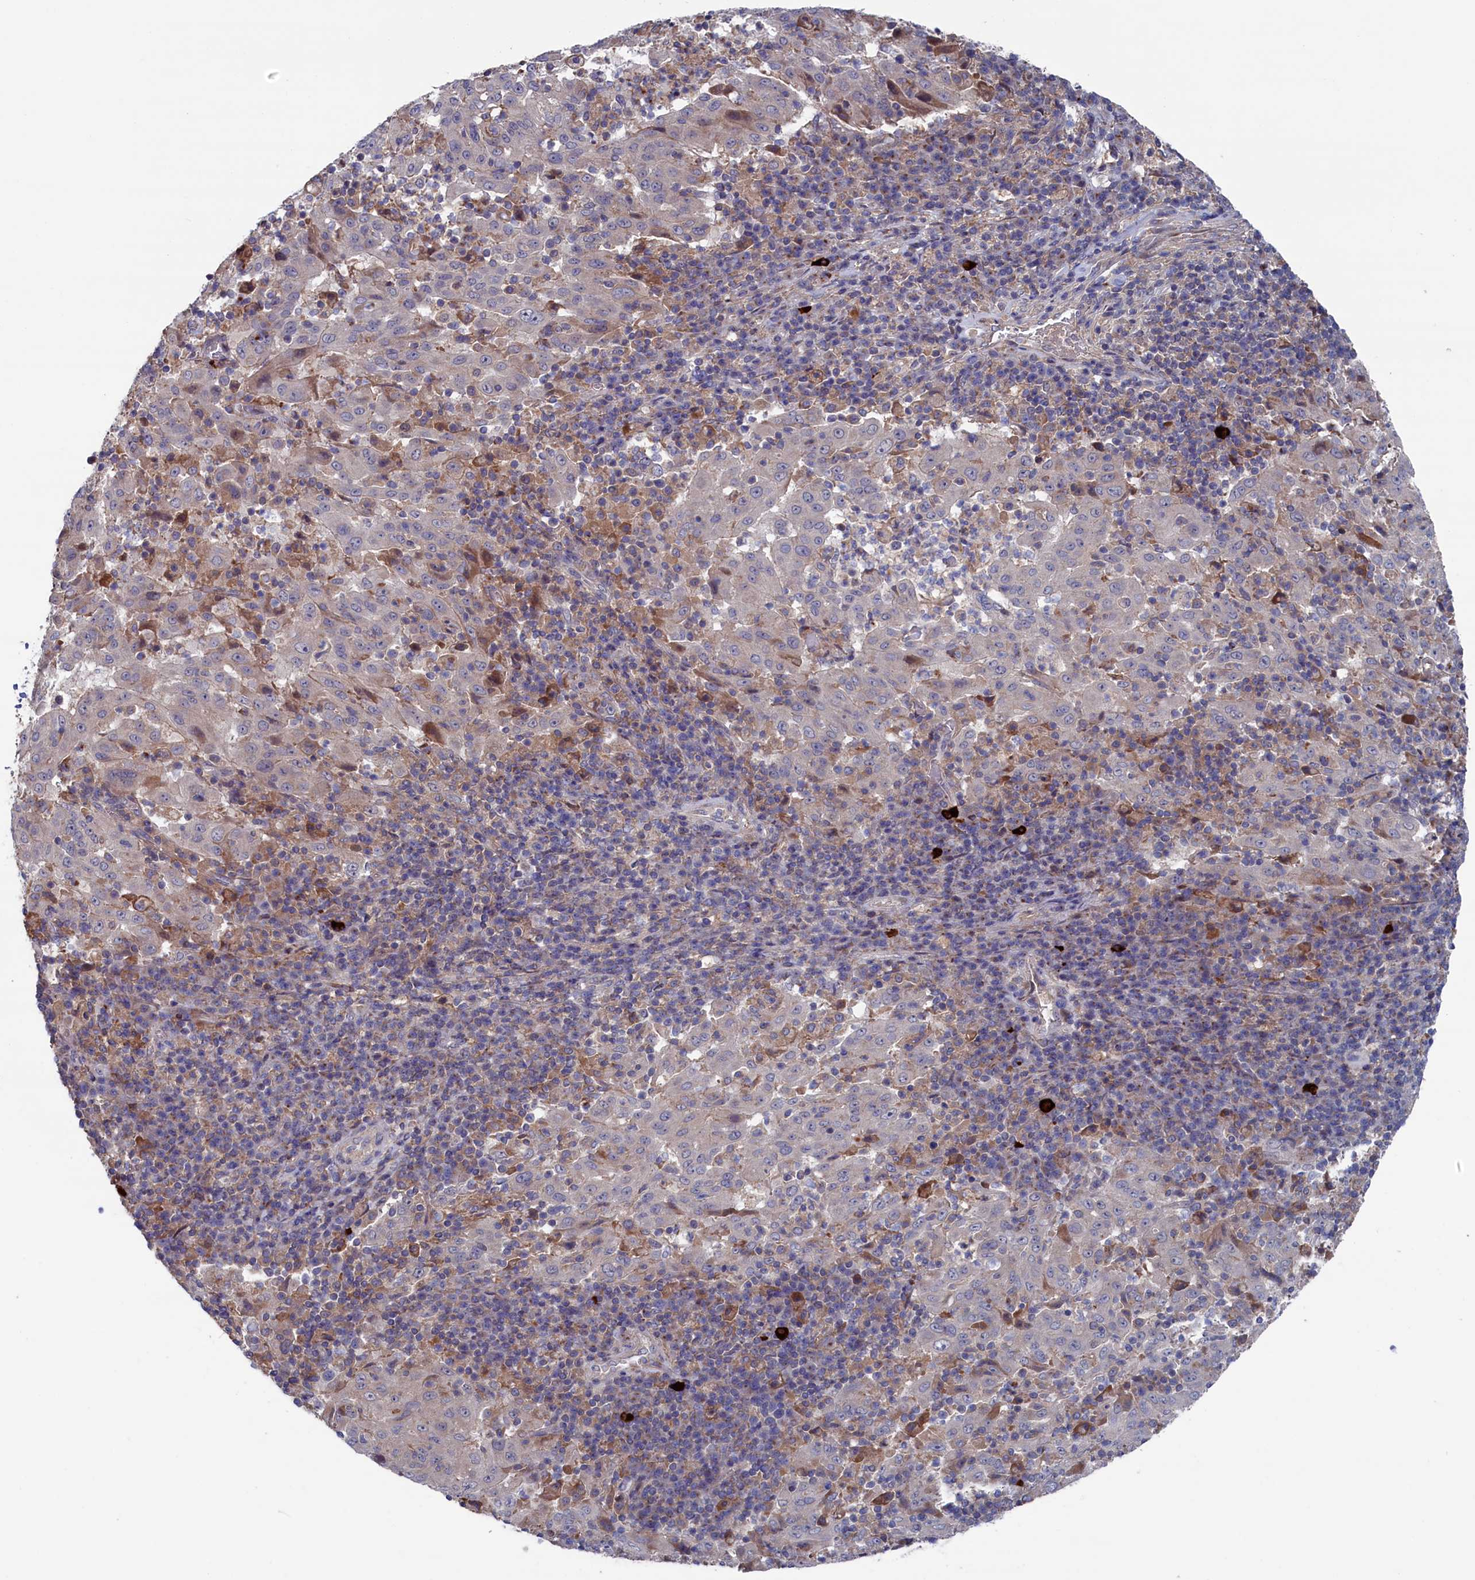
{"staining": {"intensity": "negative", "quantity": "none", "location": "none"}, "tissue": "pancreatic cancer", "cell_type": "Tumor cells", "image_type": "cancer", "snomed": [{"axis": "morphology", "description": "Adenocarcinoma, NOS"}, {"axis": "topography", "description": "Pancreas"}], "caption": "Micrograph shows no protein positivity in tumor cells of pancreatic adenocarcinoma tissue.", "gene": "SPATA13", "patient": {"sex": "male", "age": 63}}